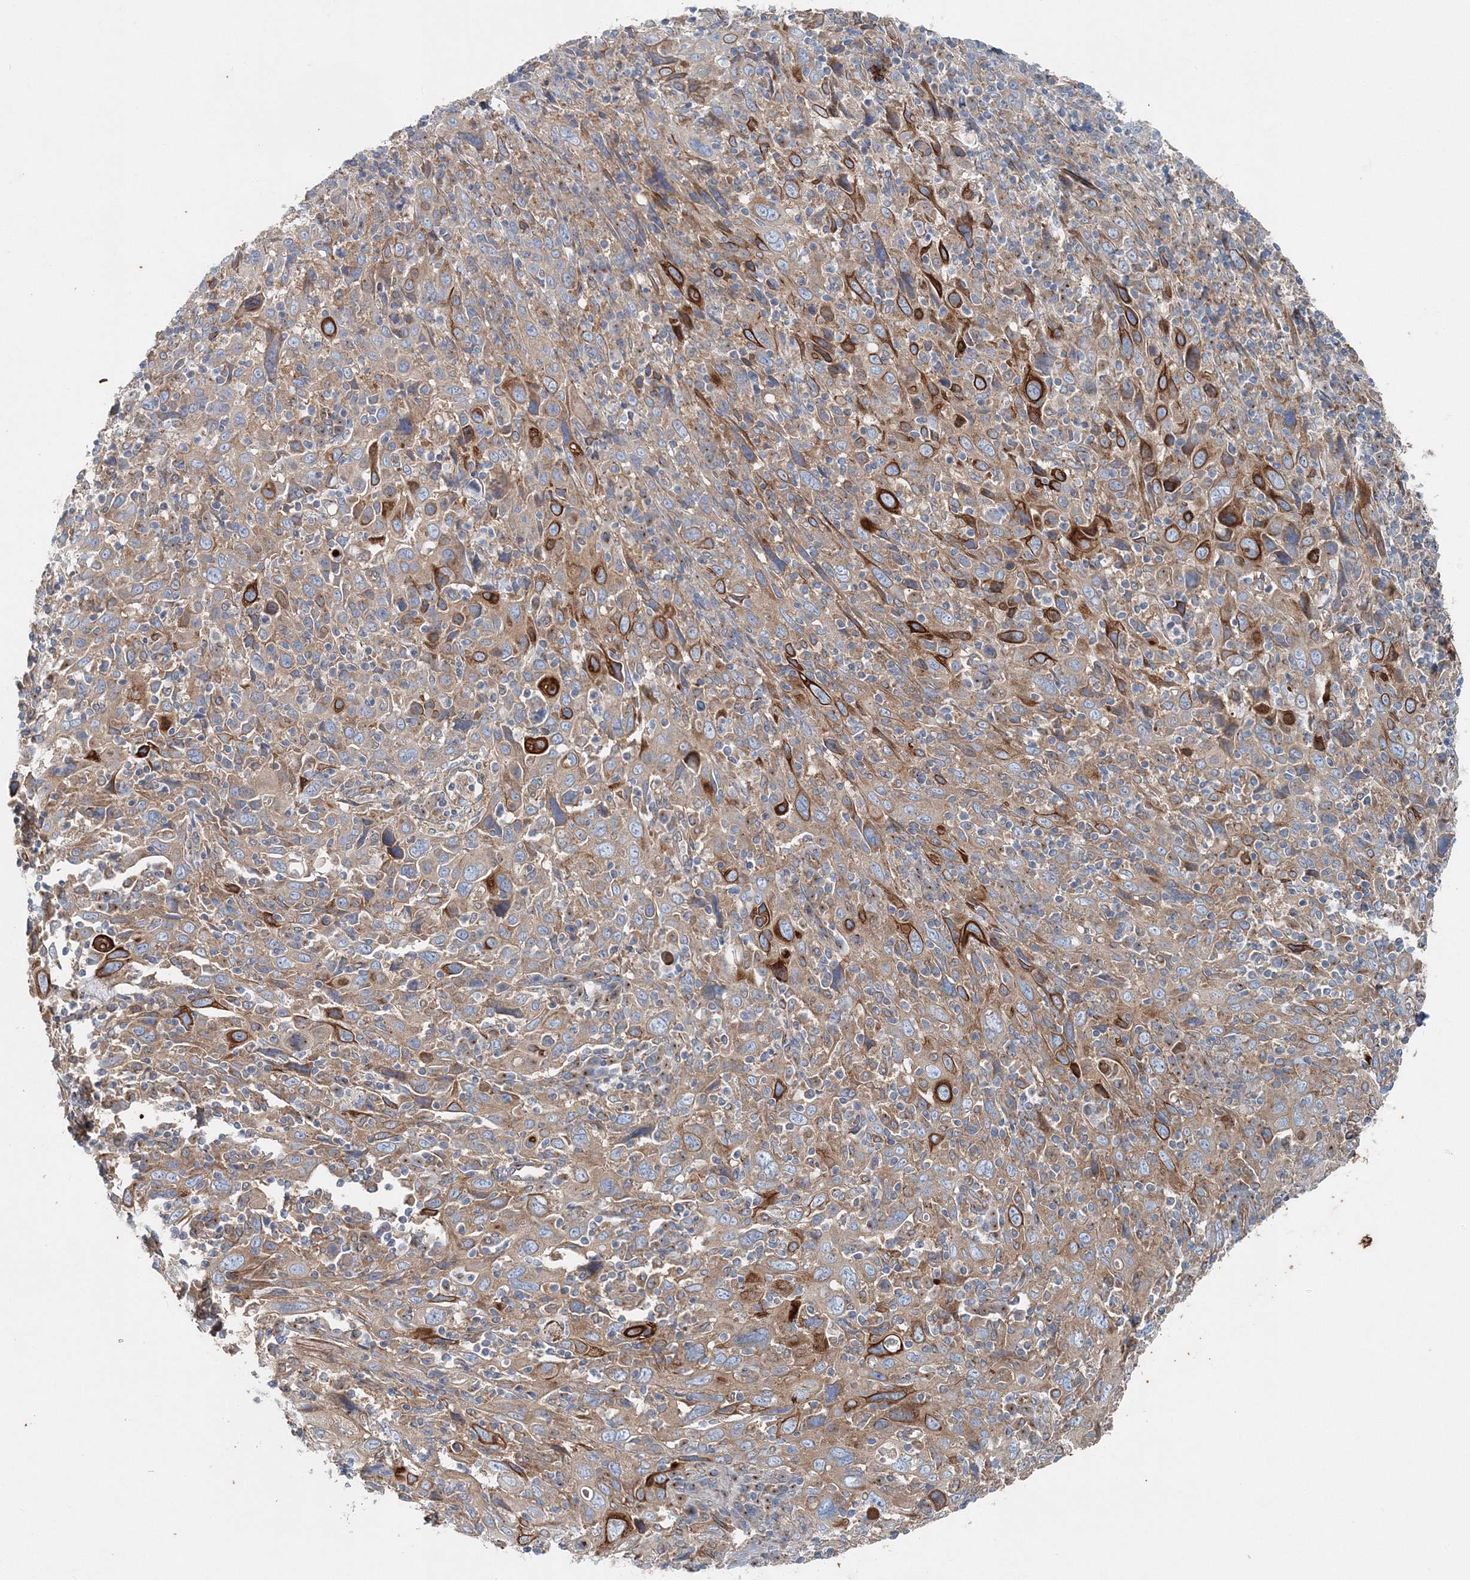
{"staining": {"intensity": "moderate", "quantity": ">75%", "location": "cytoplasmic/membranous"}, "tissue": "cervical cancer", "cell_type": "Tumor cells", "image_type": "cancer", "snomed": [{"axis": "morphology", "description": "Squamous cell carcinoma, NOS"}, {"axis": "topography", "description": "Cervix"}], "caption": "Brown immunohistochemical staining in cervical cancer (squamous cell carcinoma) reveals moderate cytoplasmic/membranous staining in about >75% of tumor cells.", "gene": "MPHOSPH9", "patient": {"sex": "female", "age": 46}}